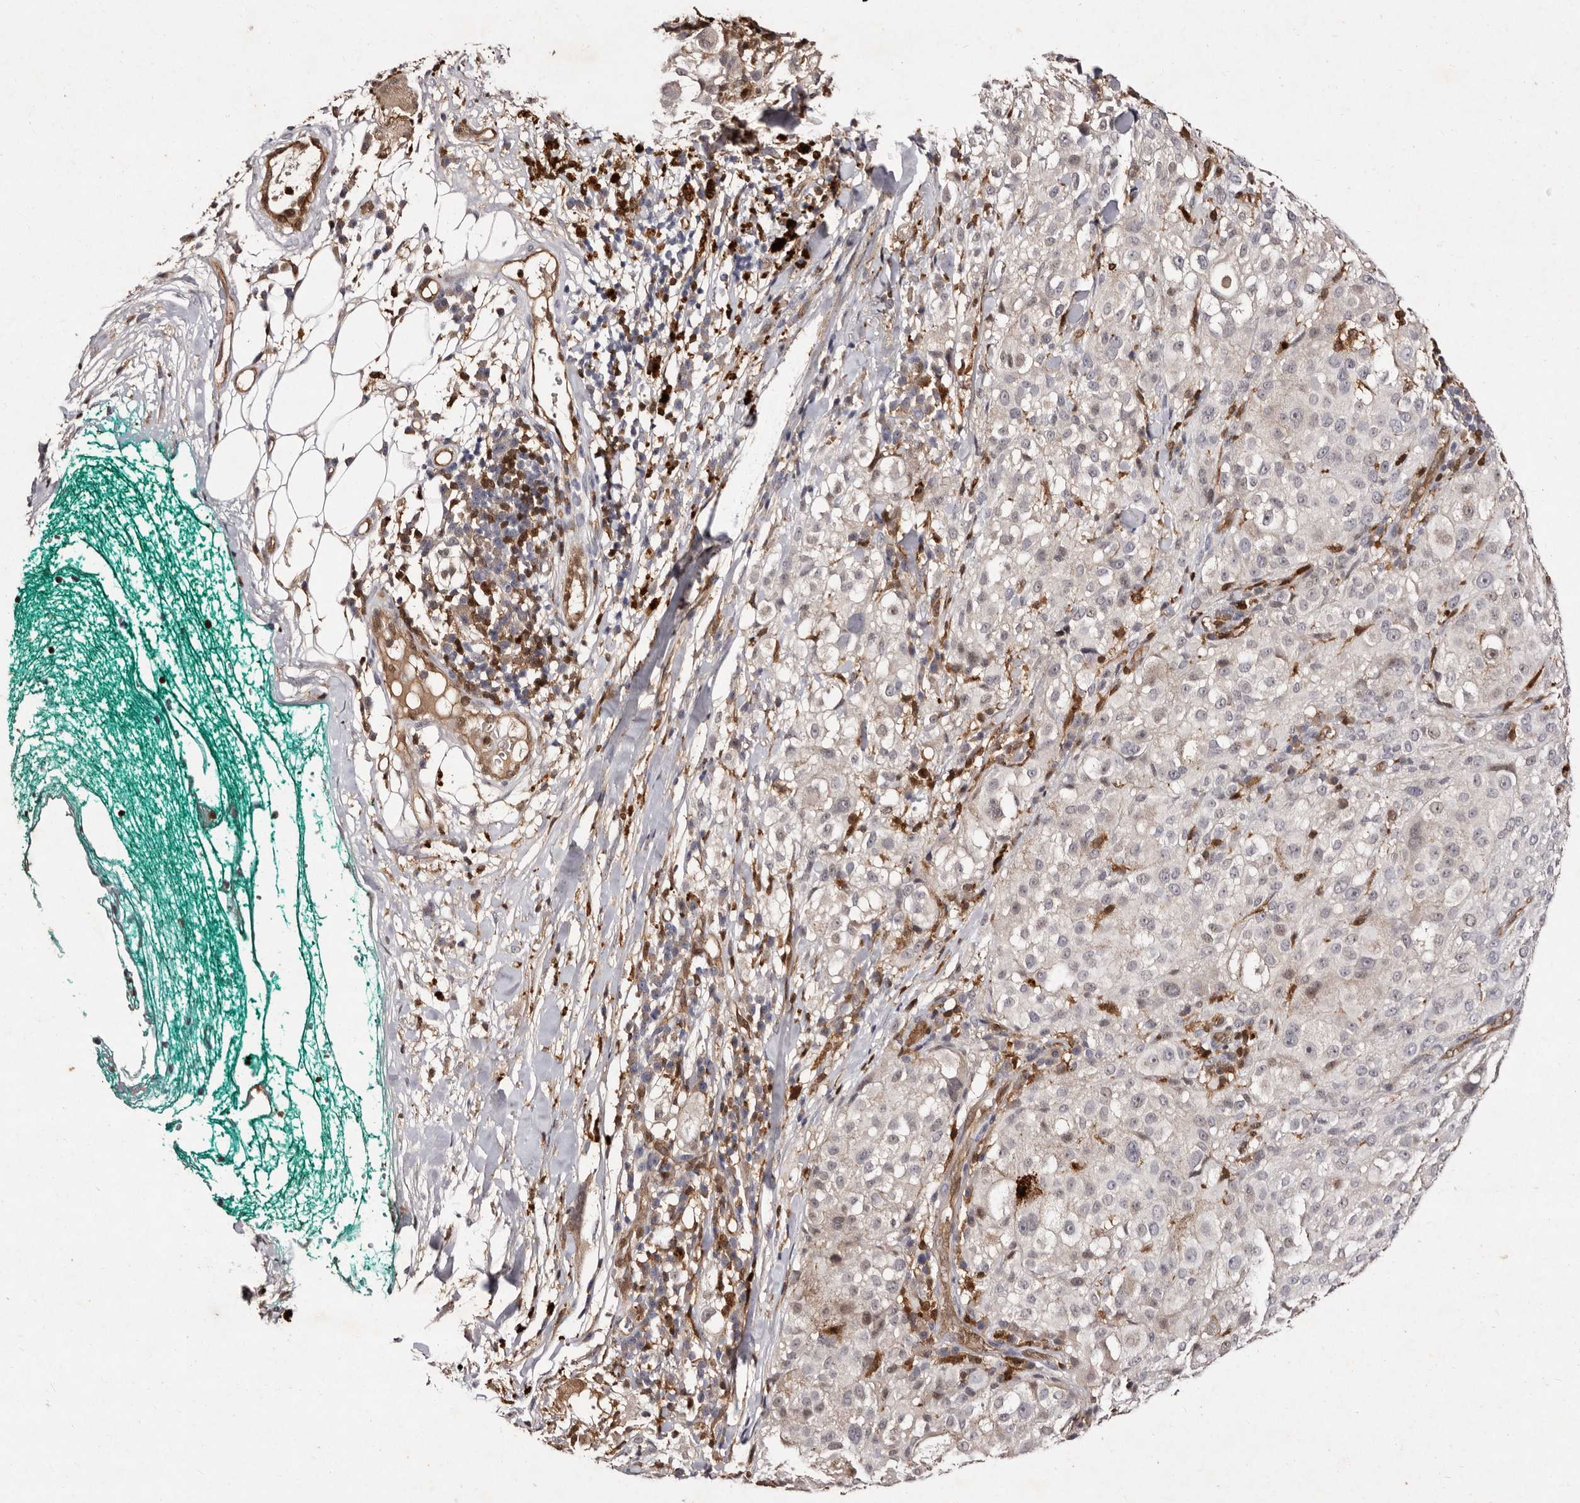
{"staining": {"intensity": "negative", "quantity": "none", "location": "none"}, "tissue": "melanoma", "cell_type": "Tumor cells", "image_type": "cancer", "snomed": [{"axis": "morphology", "description": "Necrosis, NOS"}, {"axis": "morphology", "description": "Malignant melanoma, NOS"}, {"axis": "topography", "description": "Skin"}], "caption": "There is no significant staining in tumor cells of malignant melanoma.", "gene": "GIMAP4", "patient": {"sex": "female", "age": 87}}